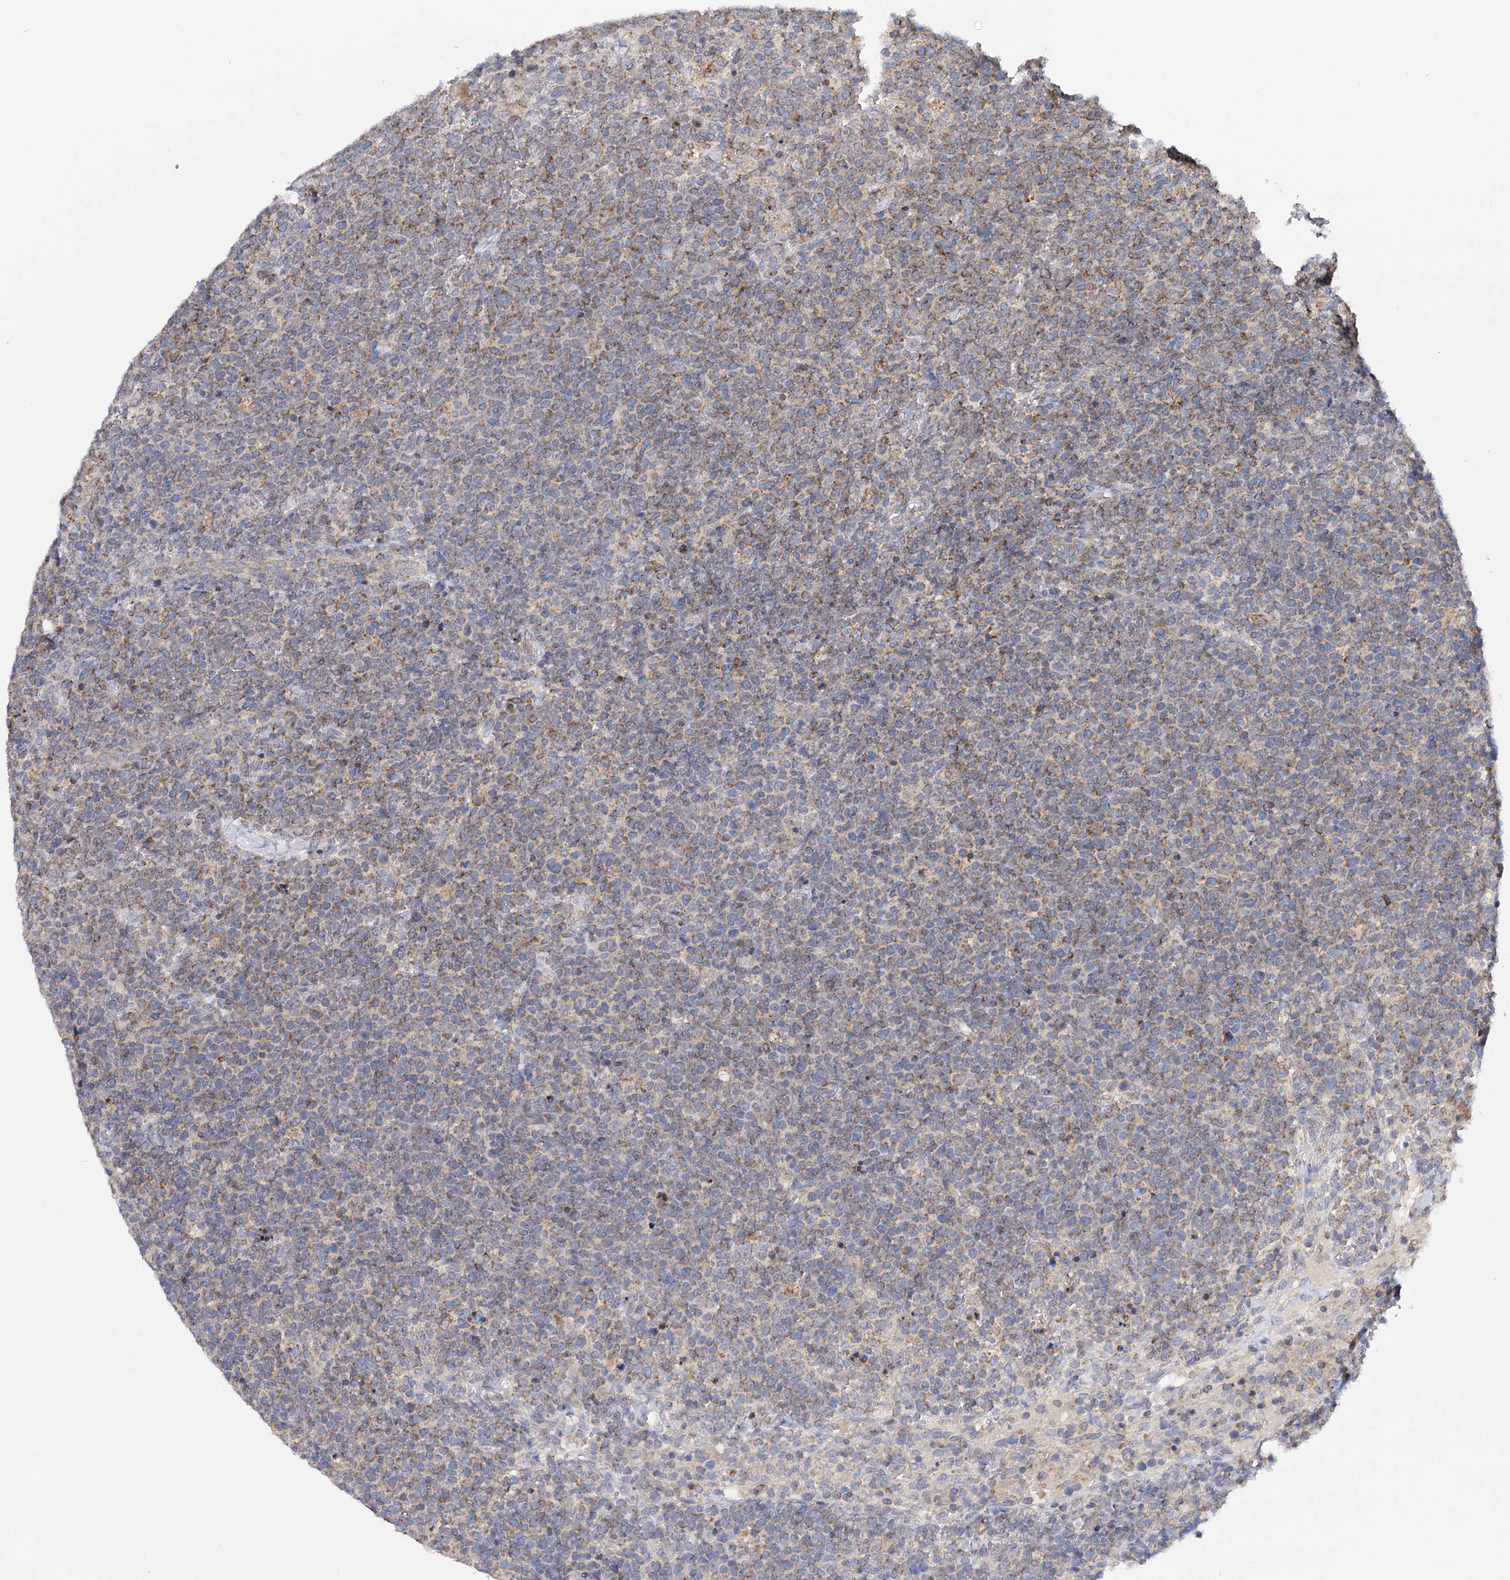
{"staining": {"intensity": "negative", "quantity": "none", "location": "none"}, "tissue": "lymphoma", "cell_type": "Tumor cells", "image_type": "cancer", "snomed": [{"axis": "morphology", "description": "Malignant lymphoma, non-Hodgkin's type, High grade"}, {"axis": "topography", "description": "Lymph node"}], "caption": "Malignant lymphoma, non-Hodgkin's type (high-grade) stained for a protein using immunohistochemistry (IHC) demonstrates no expression tumor cells.", "gene": "CFAP46", "patient": {"sex": "male", "age": 61}}